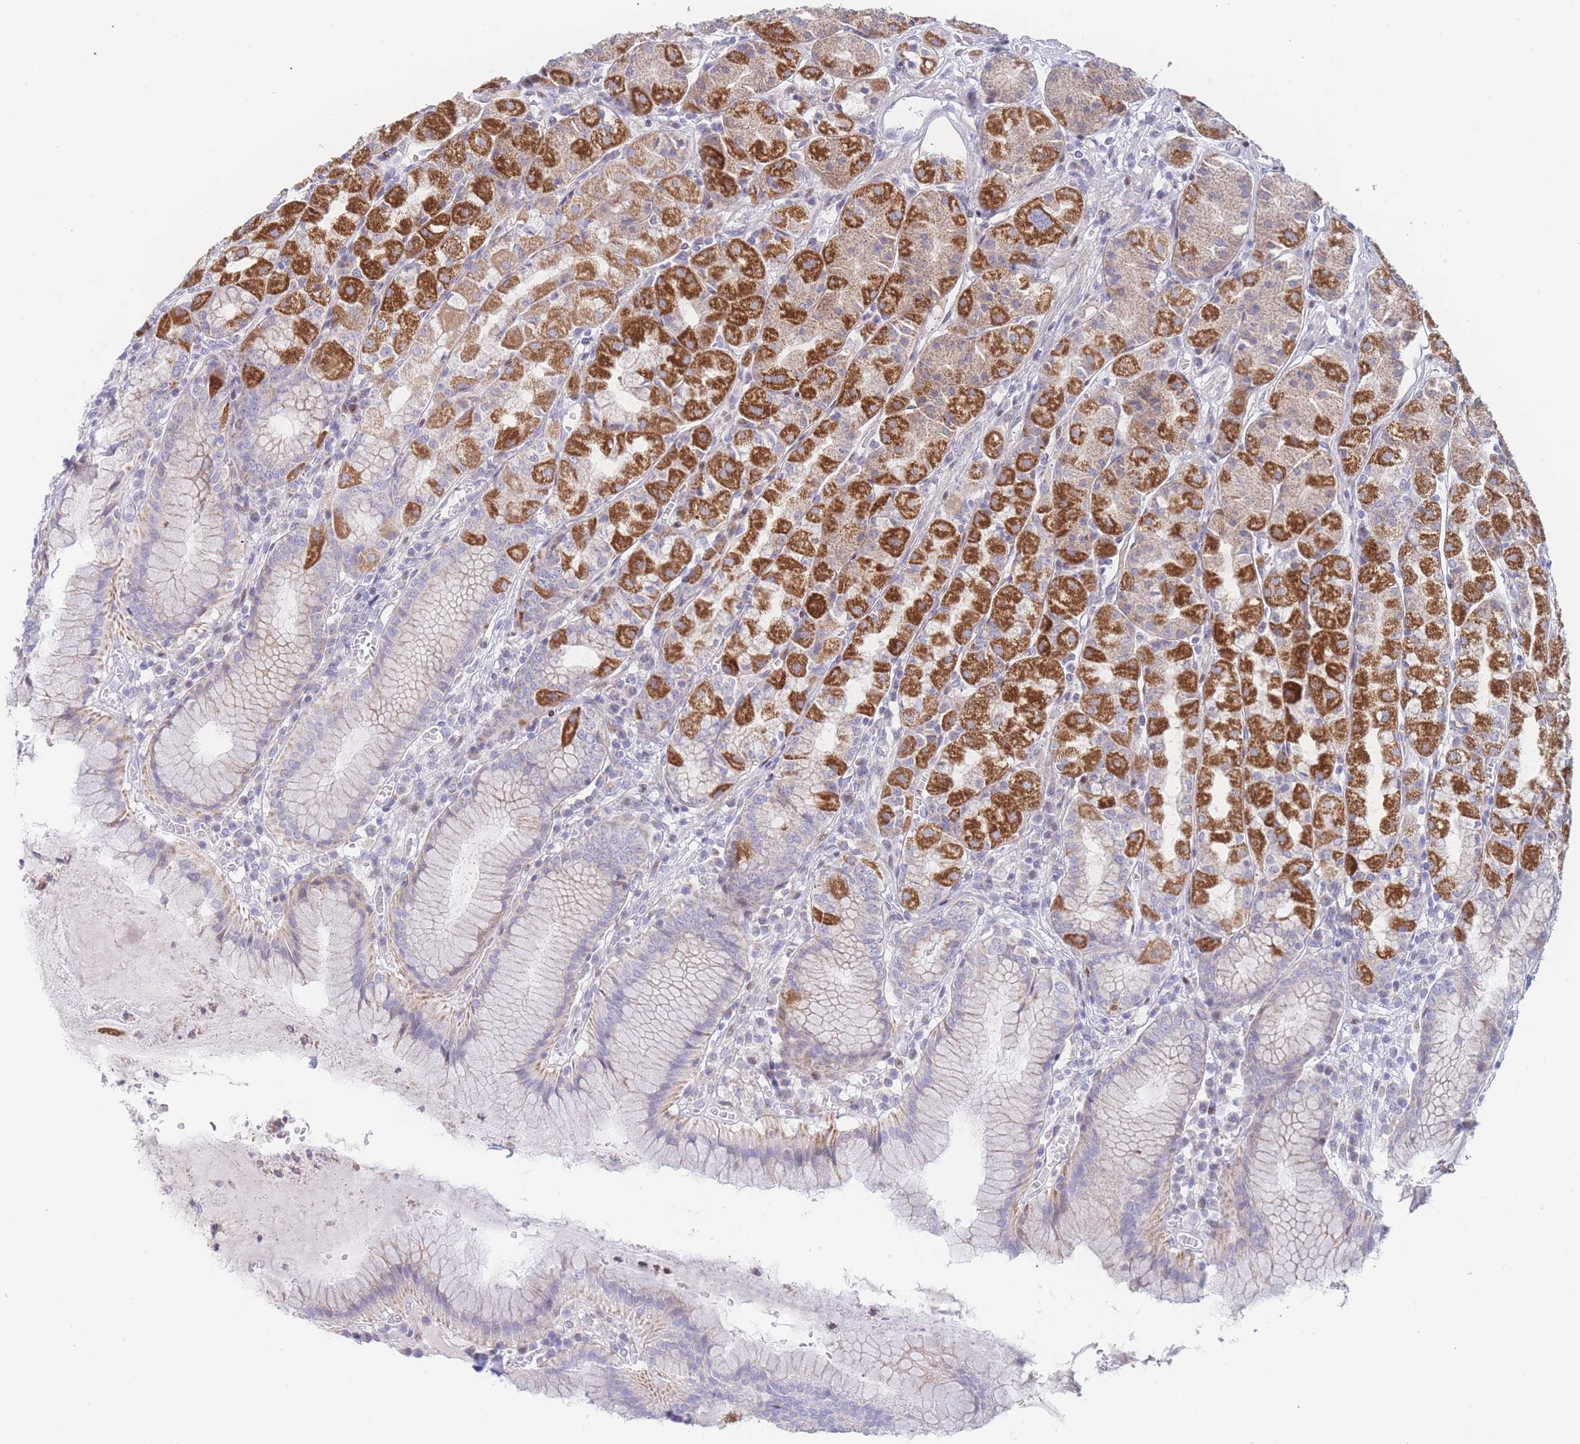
{"staining": {"intensity": "strong", "quantity": "25%-75%", "location": "cytoplasmic/membranous"}, "tissue": "stomach", "cell_type": "Glandular cells", "image_type": "normal", "snomed": [{"axis": "morphology", "description": "Normal tissue, NOS"}, {"axis": "topography", "description": "Stomach"}], "caption": "Stomach stained with a brown dye reveals strong cytoplasmic/membranous positive positivity in about 25%-75% of glandular cells.", "gene": "GPAM", "patient": {"sex": "male", "age": 55}}